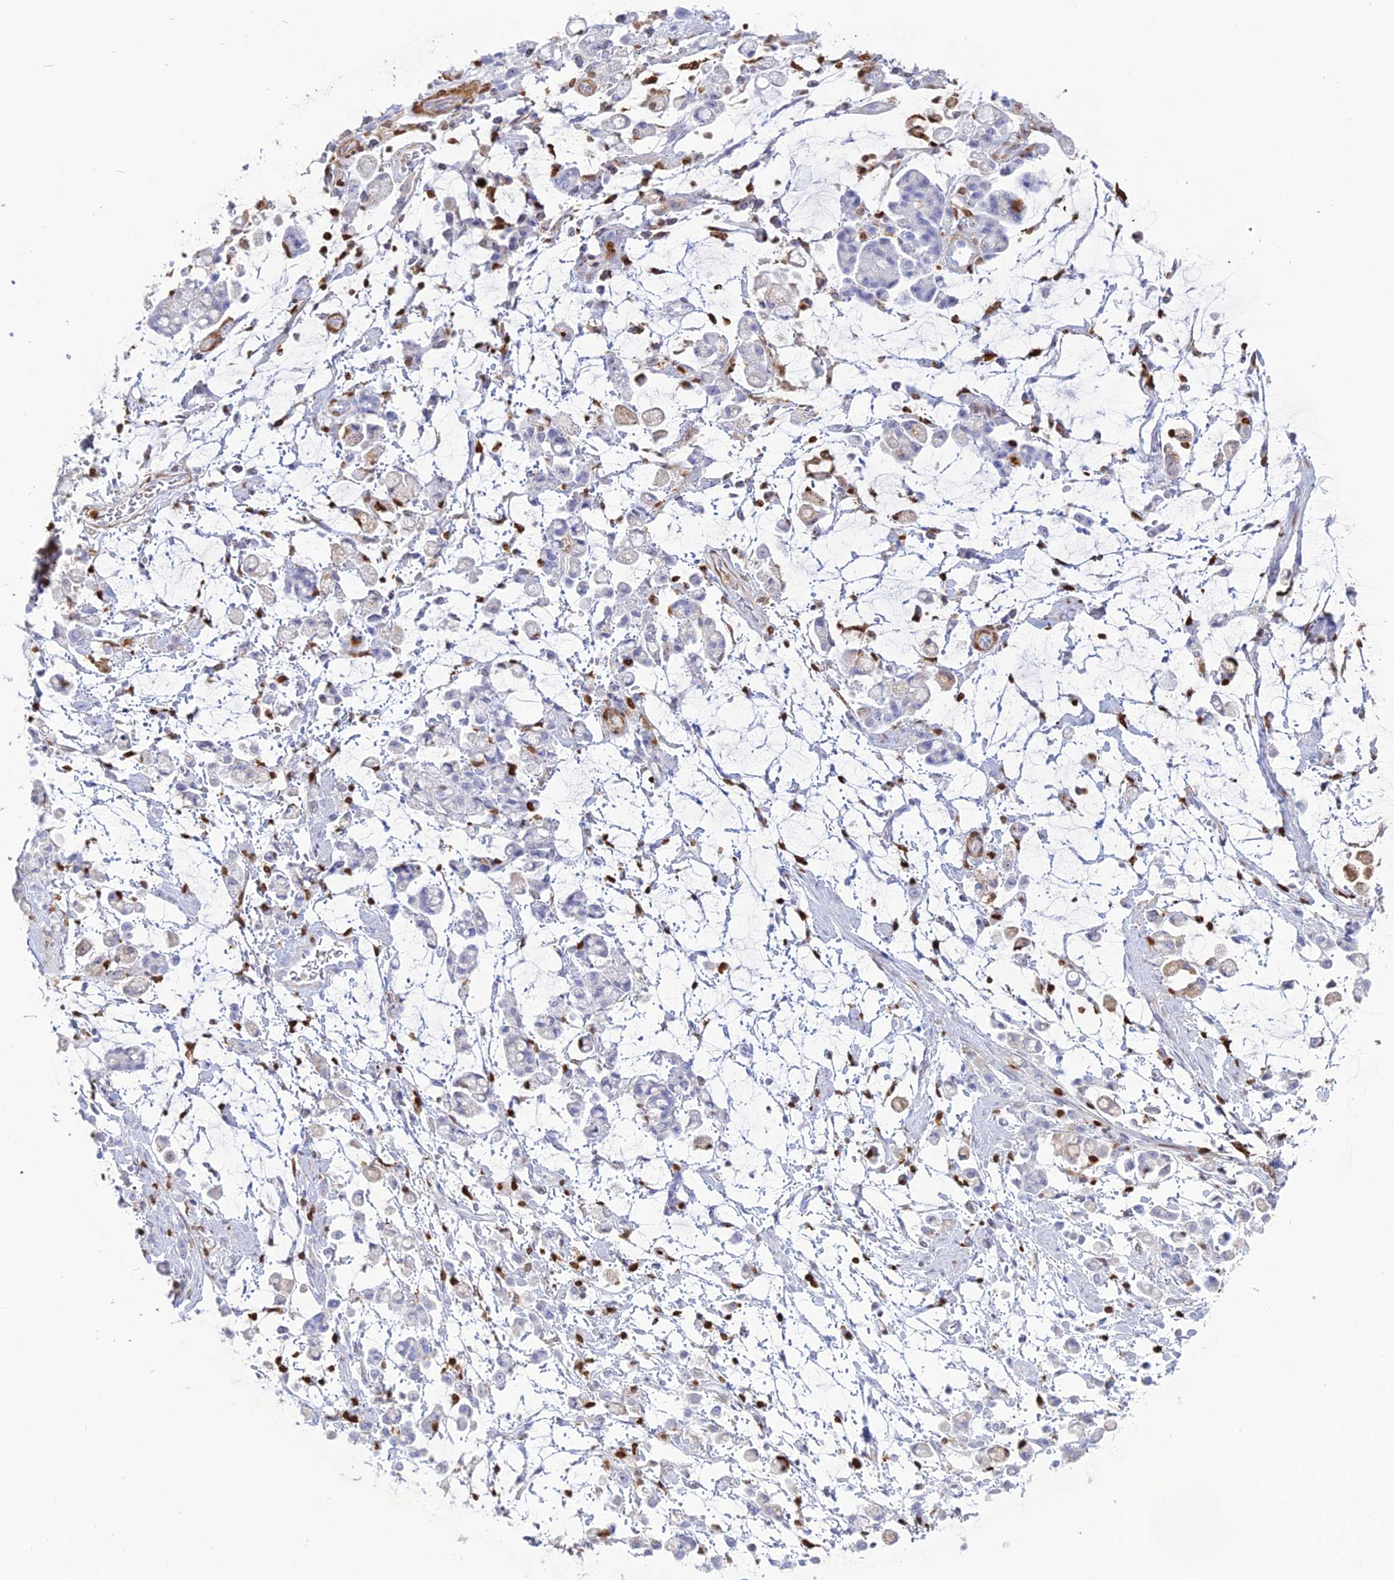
{"staining": {"intensity": "negative", "quantity": "none", "location": "none"}, "tissue": "stomach cancer", "cell_type": "Tumor cells", "image_type": "cancer", "snomed": [{"axis": "morphology", "description": "Adenocarcinoma, NOS"}, {"axis": "topography", "description": "Stomach"}], "caption": "DAB immunohistochemical staining of stomach cancer shows no significant expression in tumor cells.", "gene": "PGBD4", "patient": {"sex": "female", "age": 60}}